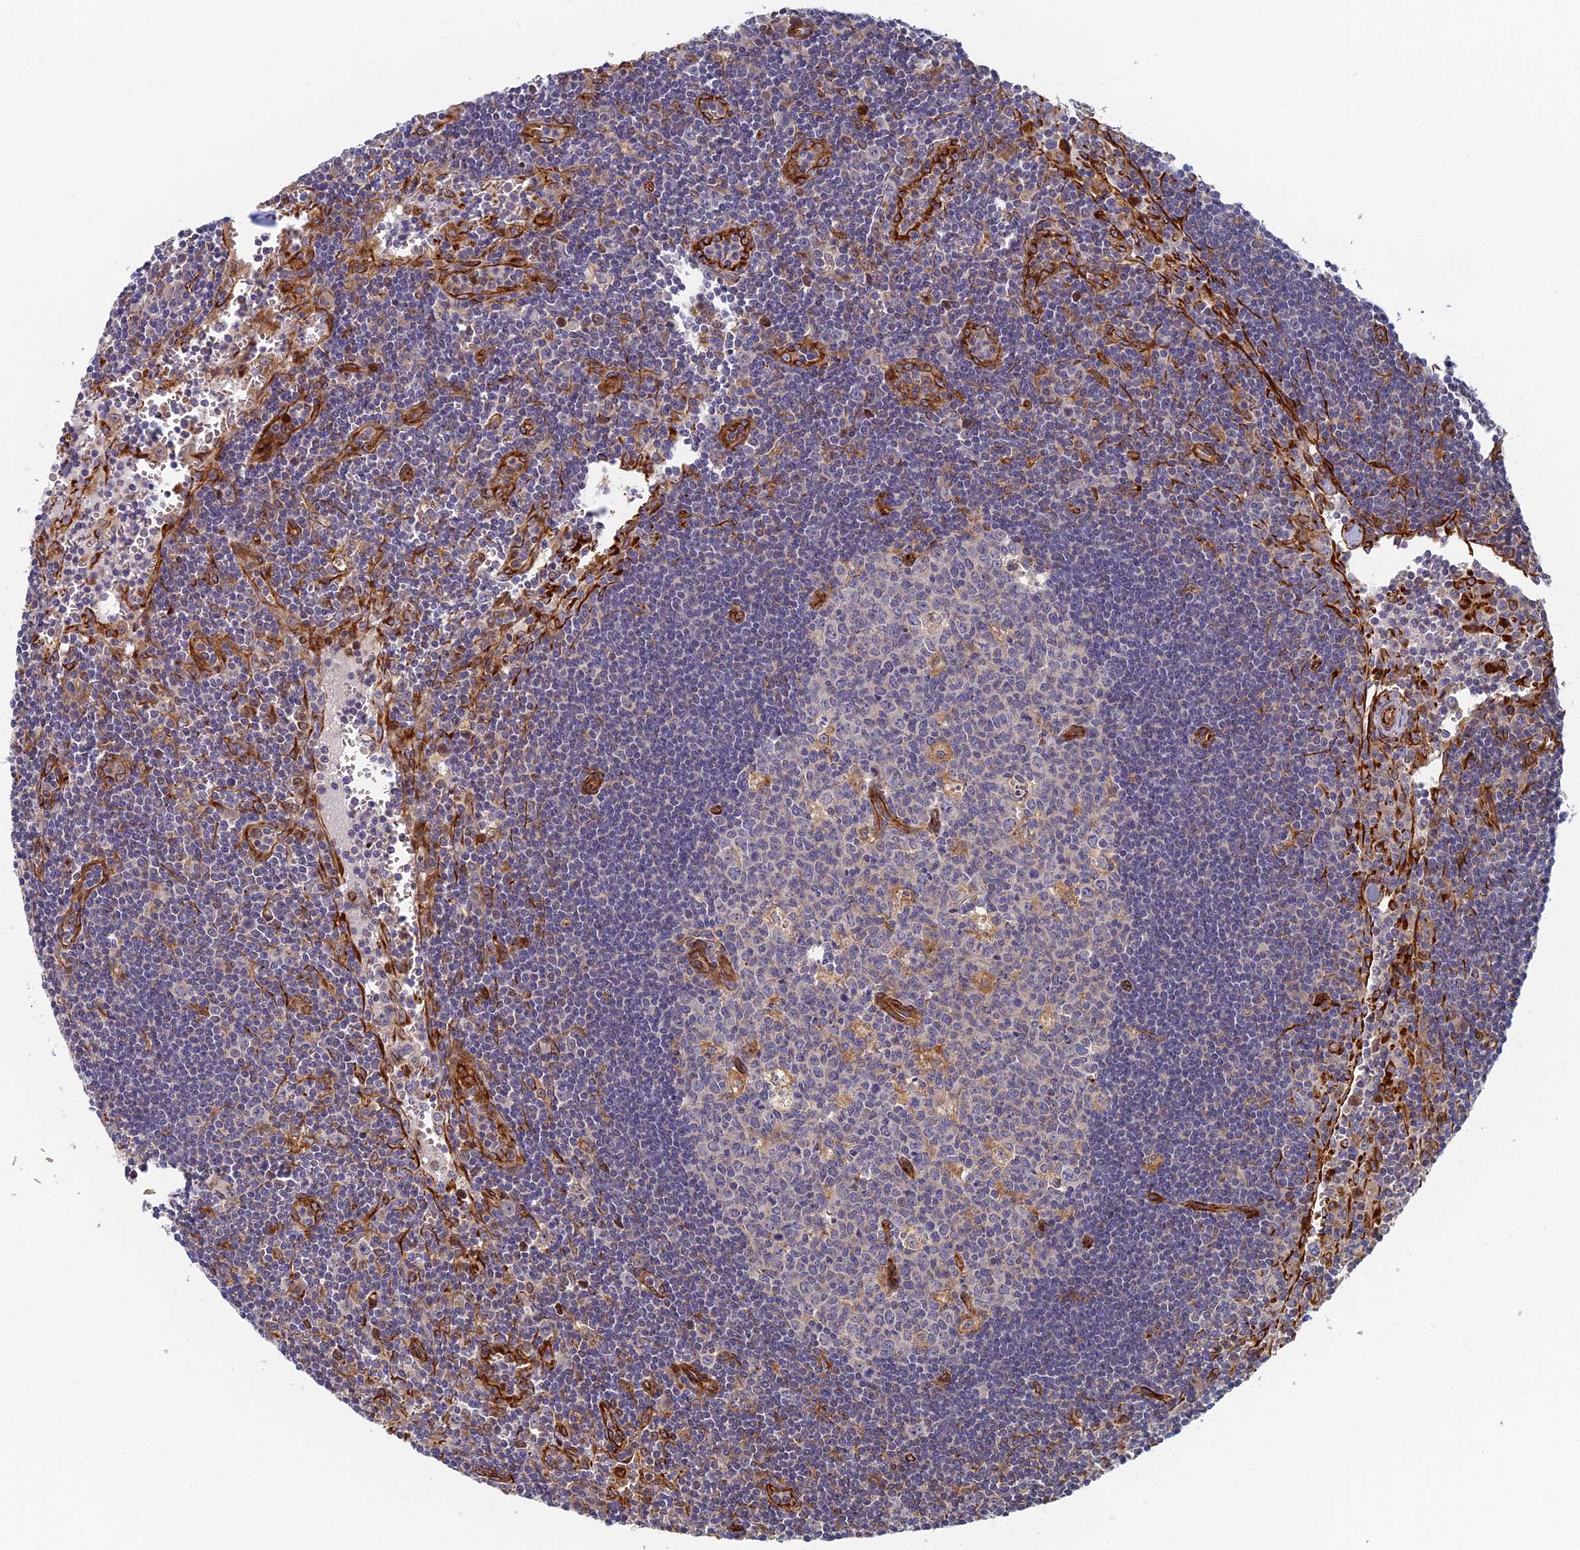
{"staining": {"intensity": "moderate", "quantity": "<25%", "location": "cytoplasmic/membranous"}, "tissue": "lymph node", "cell_type": "Germinal center cells", "image_type": "normal", "snomed": [{"axis": "morphology", "description": "Normal tissue, NOS"}, {"axis": "topography", "description": "Lymph node"}], "caption": "Germinal center cells demonstrate low levels of moderate cytoplasmic/membranous expression in about <25% of cells in benign human lymph node. (Stains: DAB (3,3'-diaminobenzidine) in brown, nuclei in blue, Microscopy: brightfield microscopy at high magnification).", "gene": "ABCB10", "patient": {"sex": "female", "age": 32}}